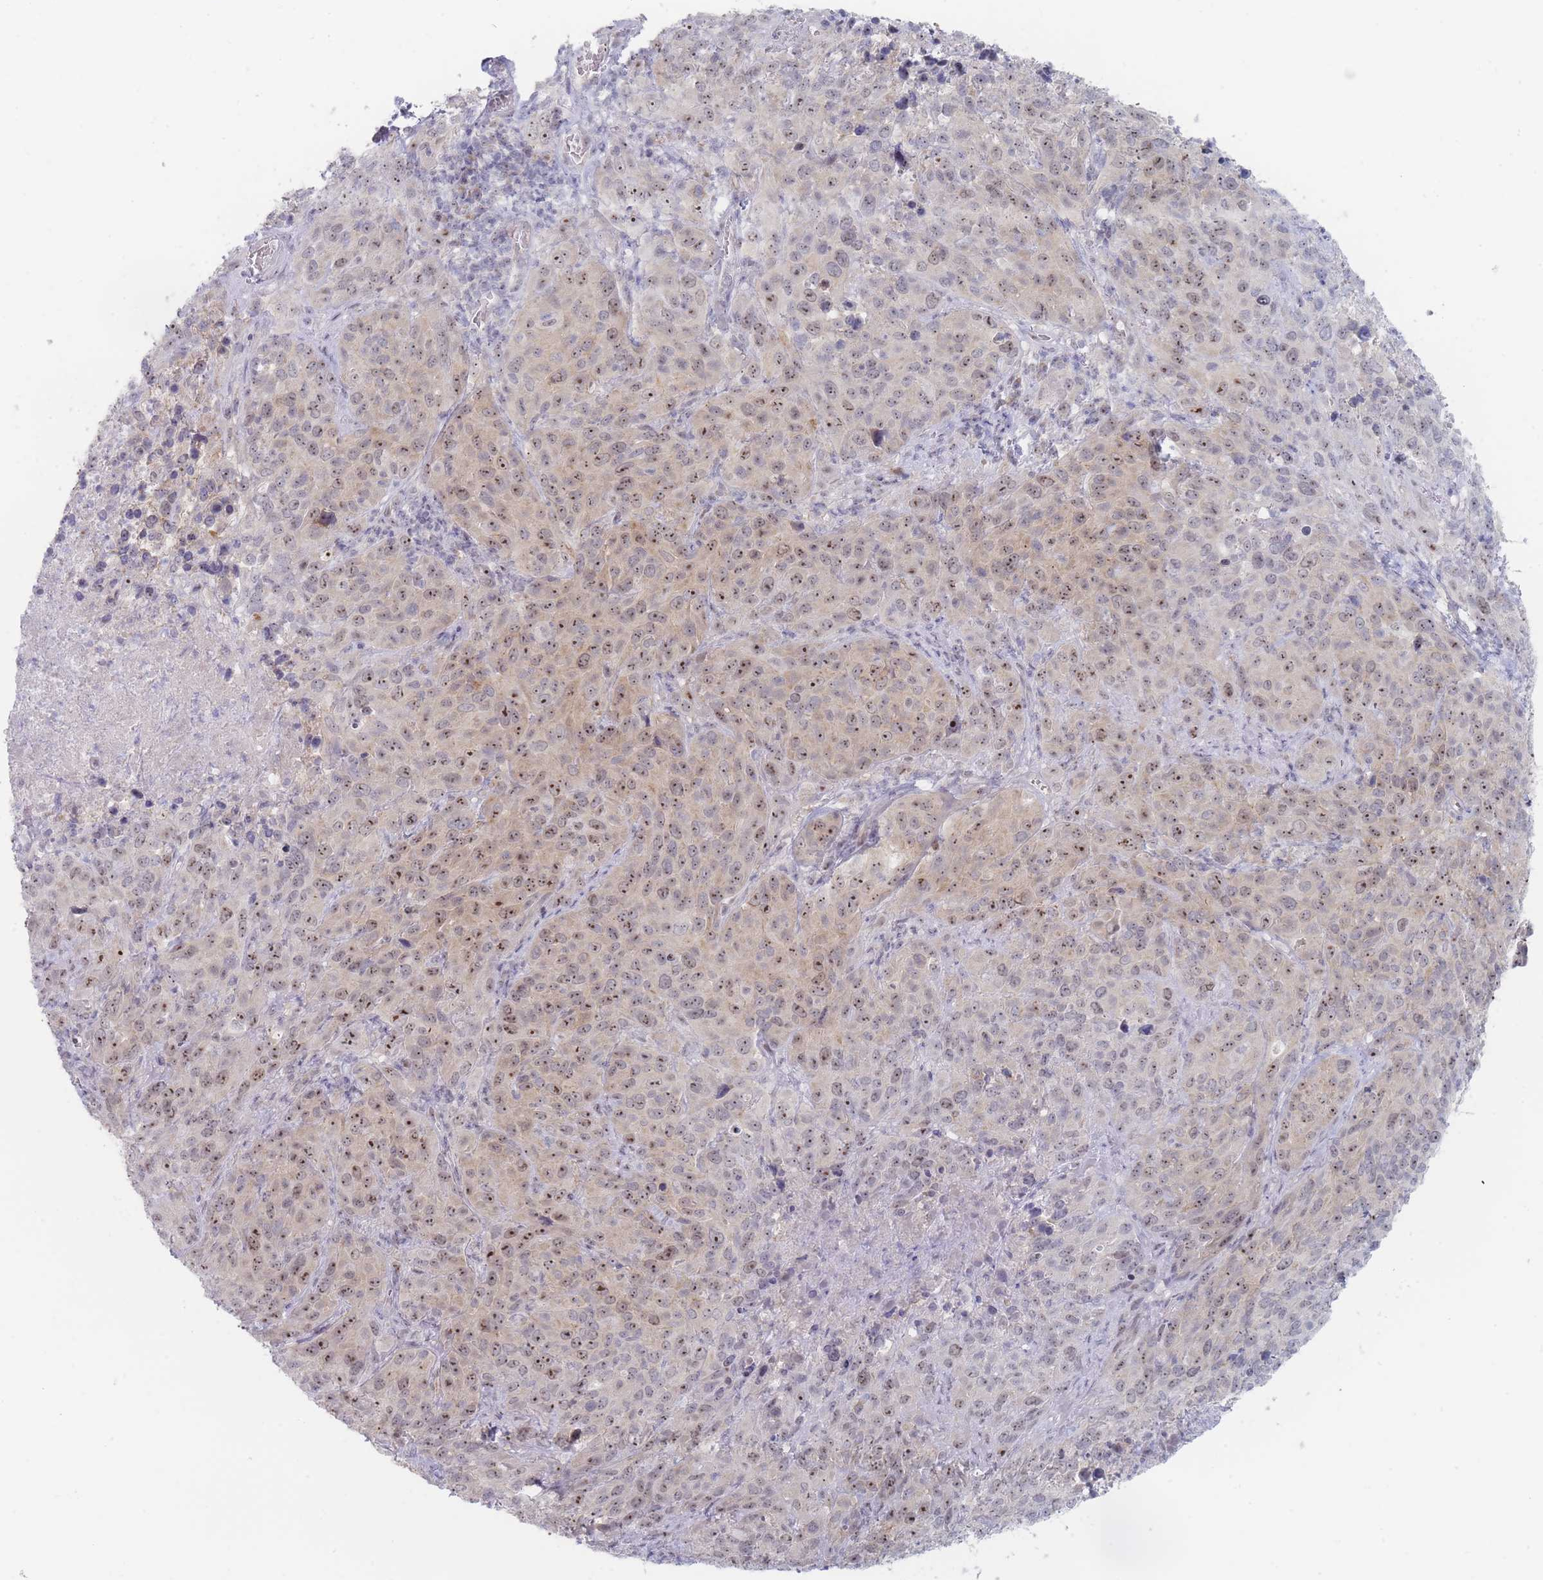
{"staining": {"intensity": "moderate", "quantity": "25%-75%", "location": "nuclear"}, "tissue": "cervical cancer", "cell_type": "Tumor cells", "image_type": "cancer", "snomed": [{"axis": "morphology", "description": "Squamous cell carcinoma, NOS"}, {"axis": "topography", "description": "Cervix"}], "caption": "IHC of cervical cancer displays medium levels of moderate nuclear staining in approximately 25%-75% of tumor cells.", "gene": "RNF8", "patient": {"sex": "female", "age": 51}}